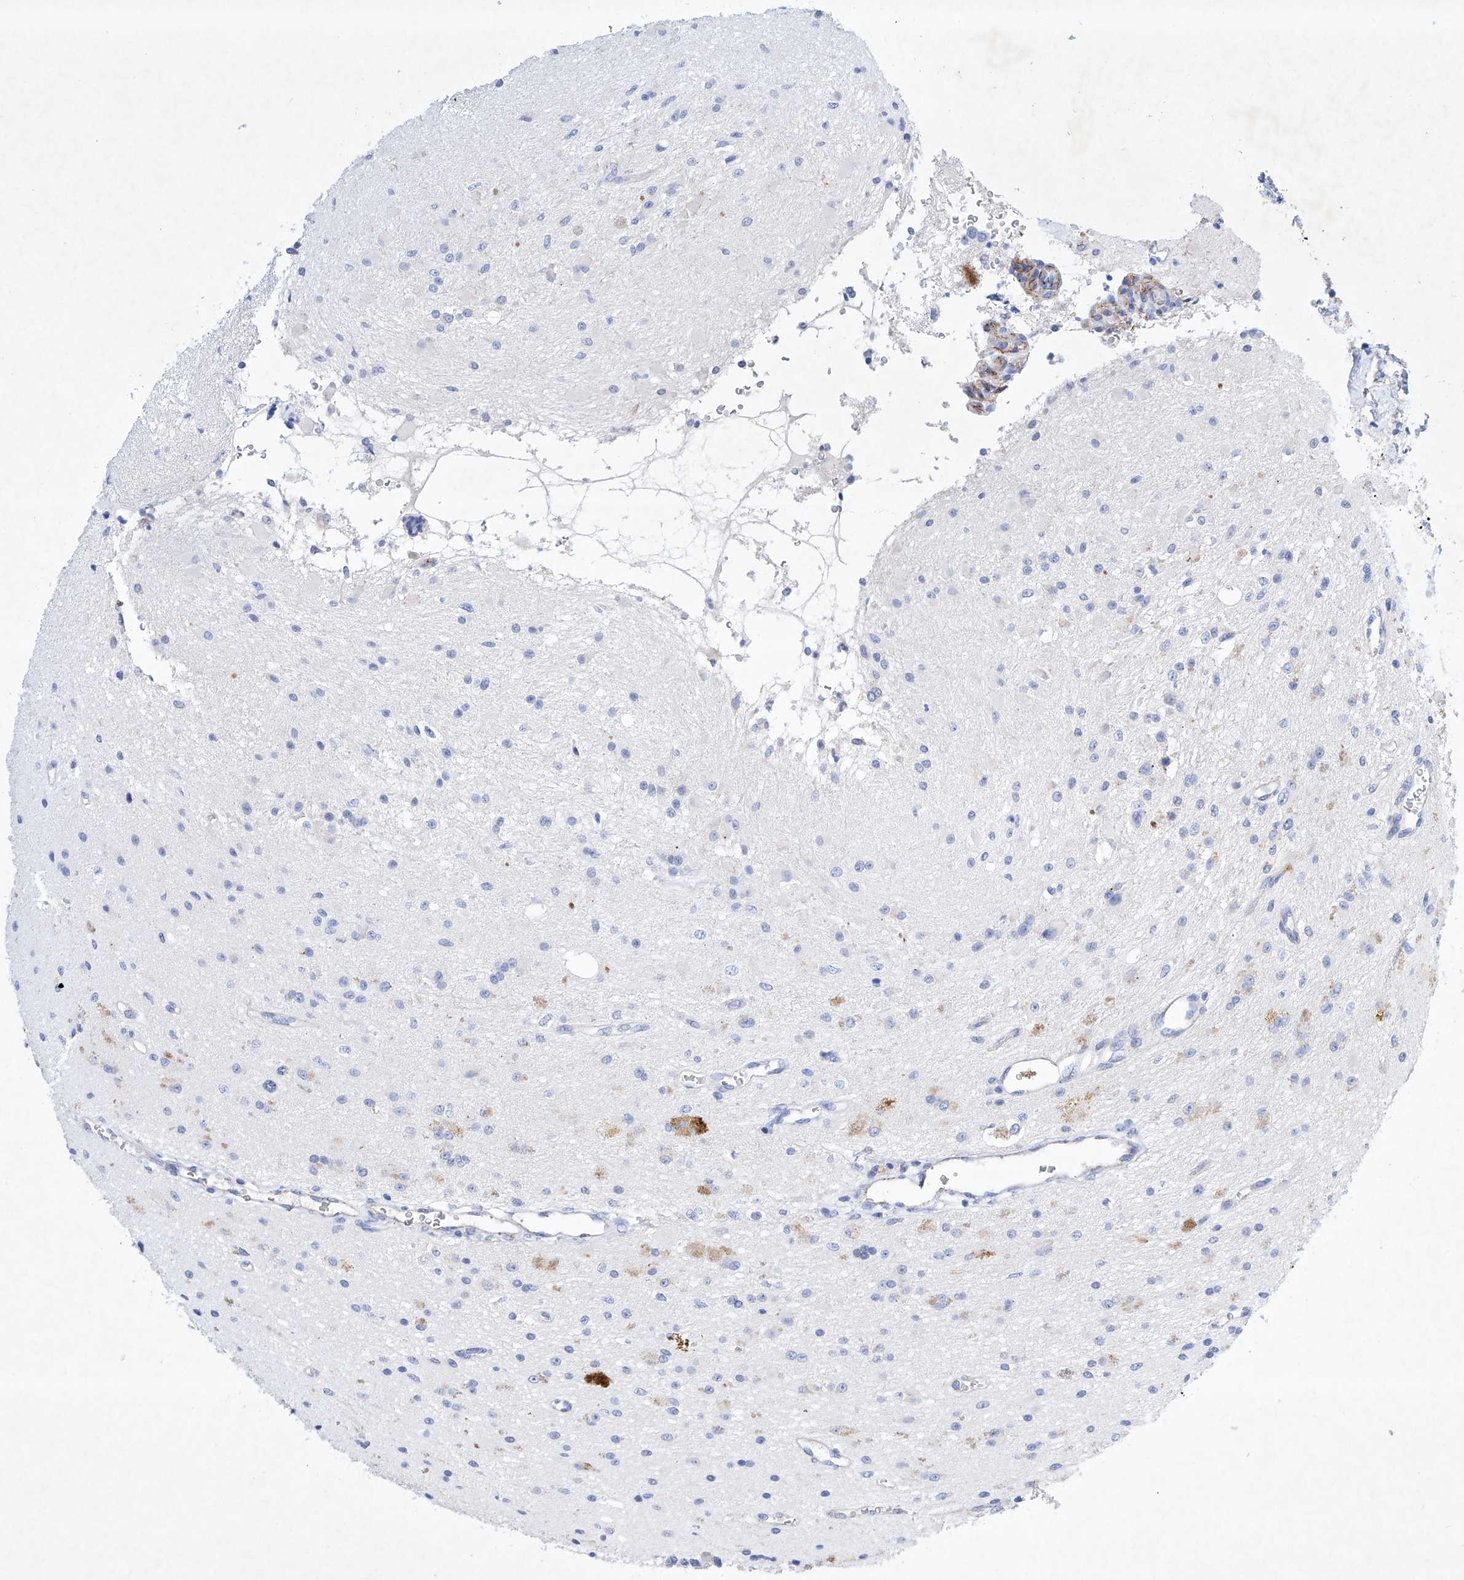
{"staining": {"intensity": "negative", "quantity": "none", "location": "none"}, "tissue": "glioma", "cell_type": "Tumor cells", "image_type": "cancer", "snomed": [{"axis": "morphology", "description": "Glioma, malignant, High grade"}, {"axis": "topography", "description": "Brain"}], "caption": "Image shows no significant protein staining in tumor cells of glioma.", "gene": "ETV7", "patient": {"sex": "male", "age": 34}}